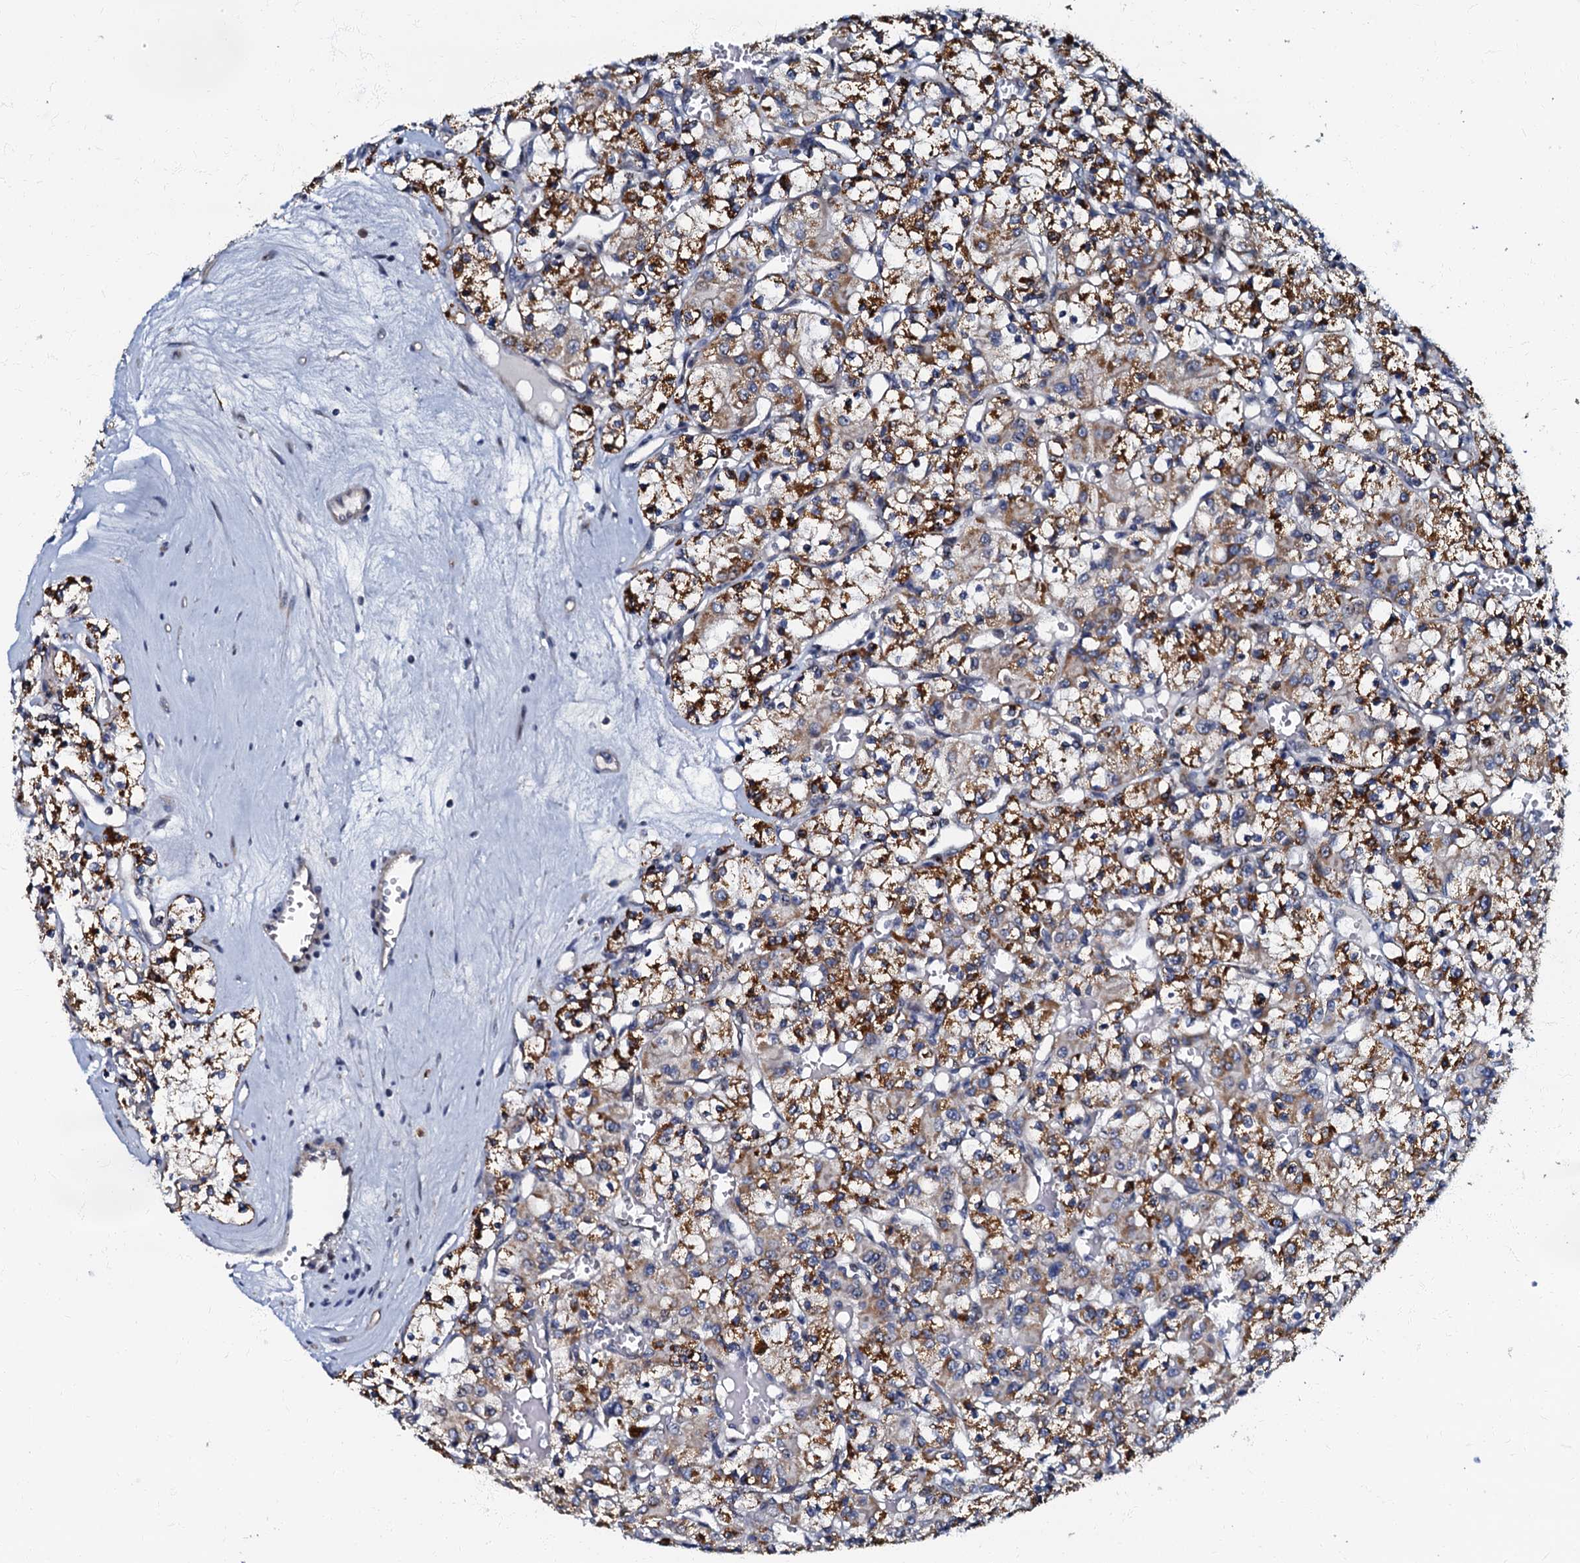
{"staining": {"intensity": "strong", "quantity": "25%-75%", "location": "cytoplasmic/membranous"}, "tissue": "renal cancer", "cell_type": "Tumor cells", "image_type": "cancer", "snomed": [{"axis": "morphology", "description": "Adenocarcinoma, NOS"}, {"axis": "topography", "description": "Kidney"}], "caption": "Human renal cancer stained with a protein marker exhibits strong staining in tumor cells.", "gene": "OLAH", "patient": {"sex": "female", "age": 59}}